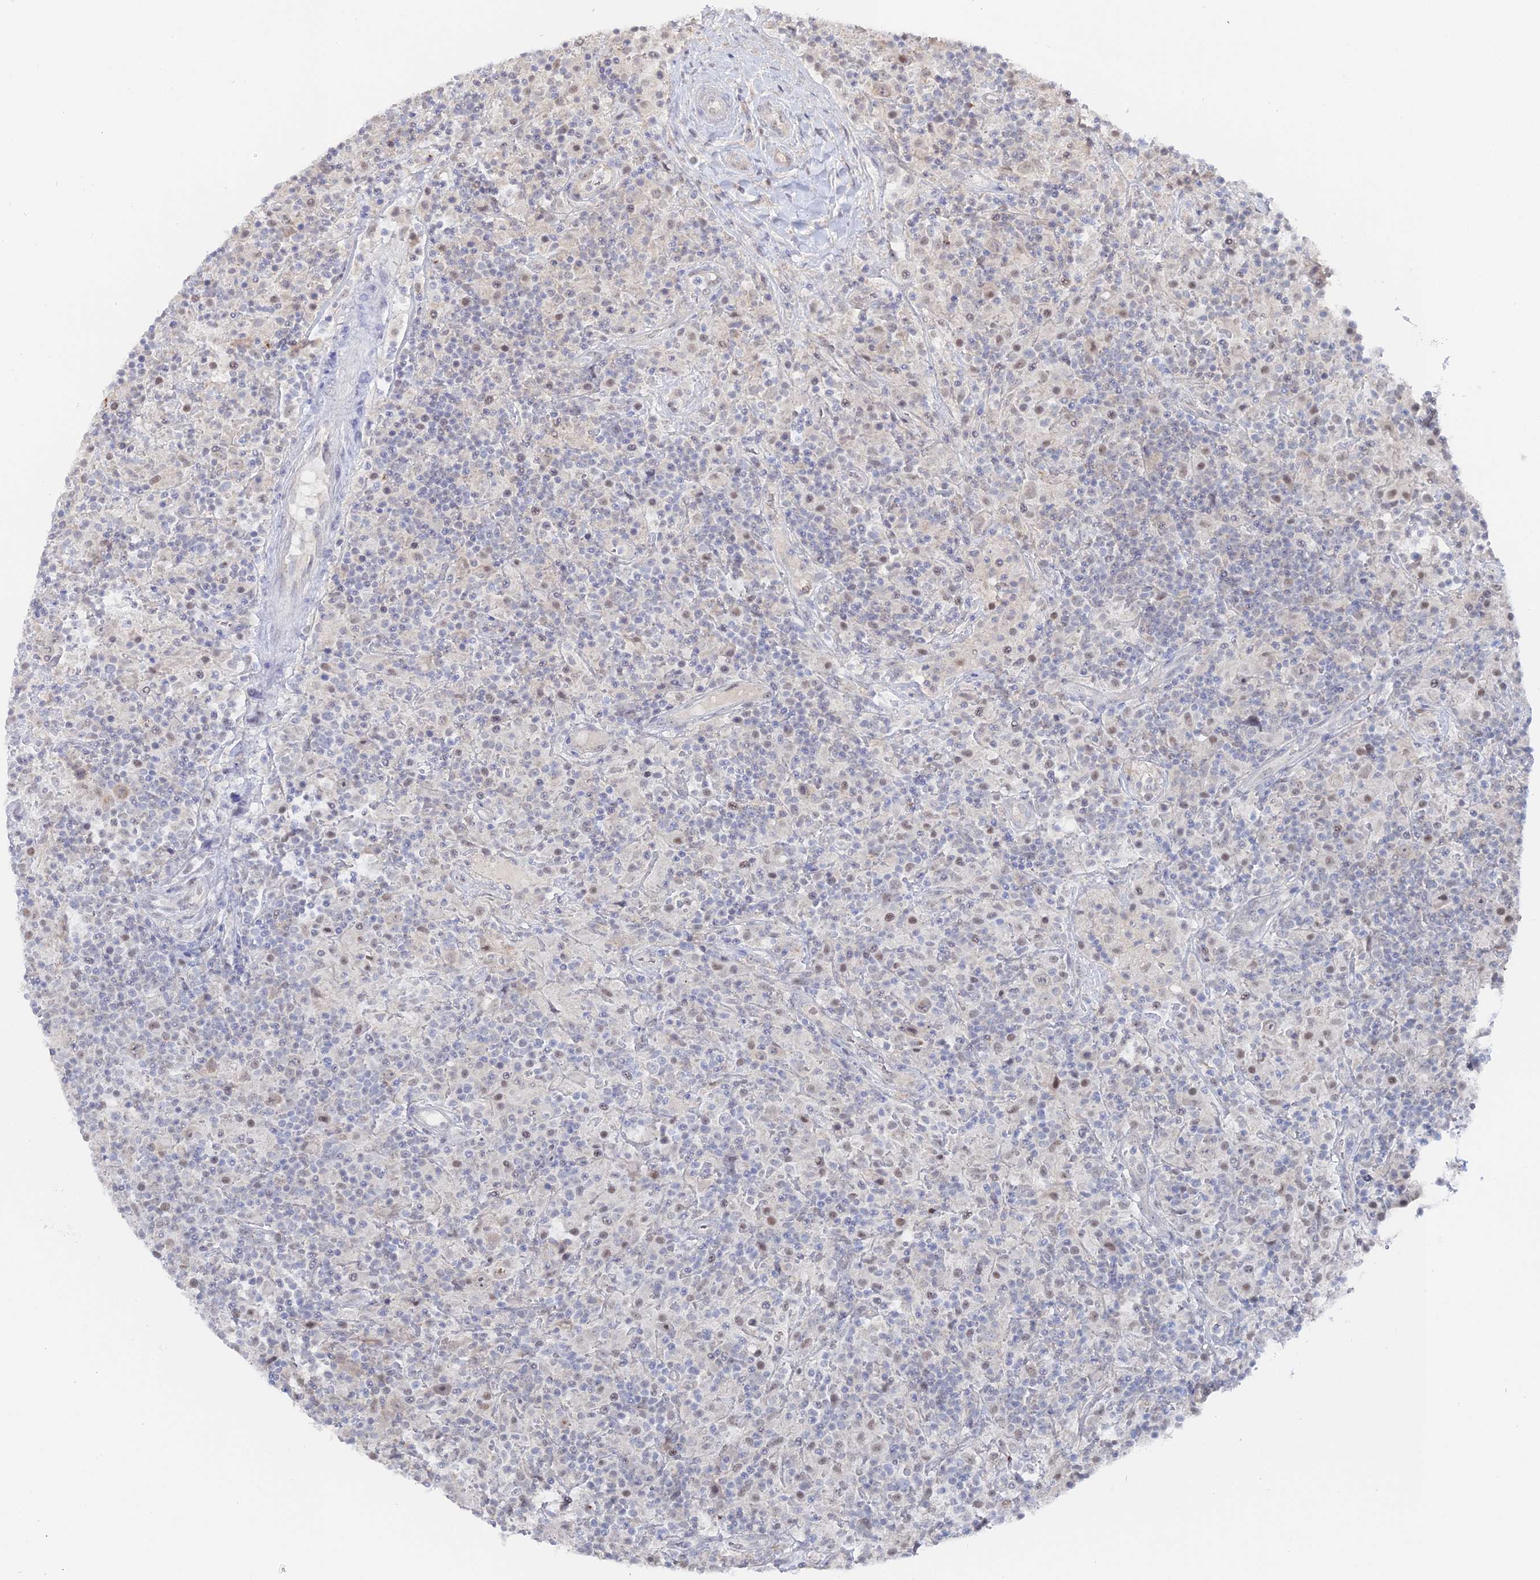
{"staining": {"intensity": "negative", "quantity": "none", "location": "none"}, "tissue": "lymphoma", "cell_type": "Tumor cells", "image_type": "cancer", "snomed": [{"axis": "morphology", "description": "Hodgkin's disease, NOS"}, {"axis": "topography", "description": "Lymph node"}], "caption": "Human lymphoma stained for a protein using immunohistochemistry (IHC) exhibits no positivity in tumor cells.", "gene": "THAP4", "patient": {"sex": "male", "age": 70}}